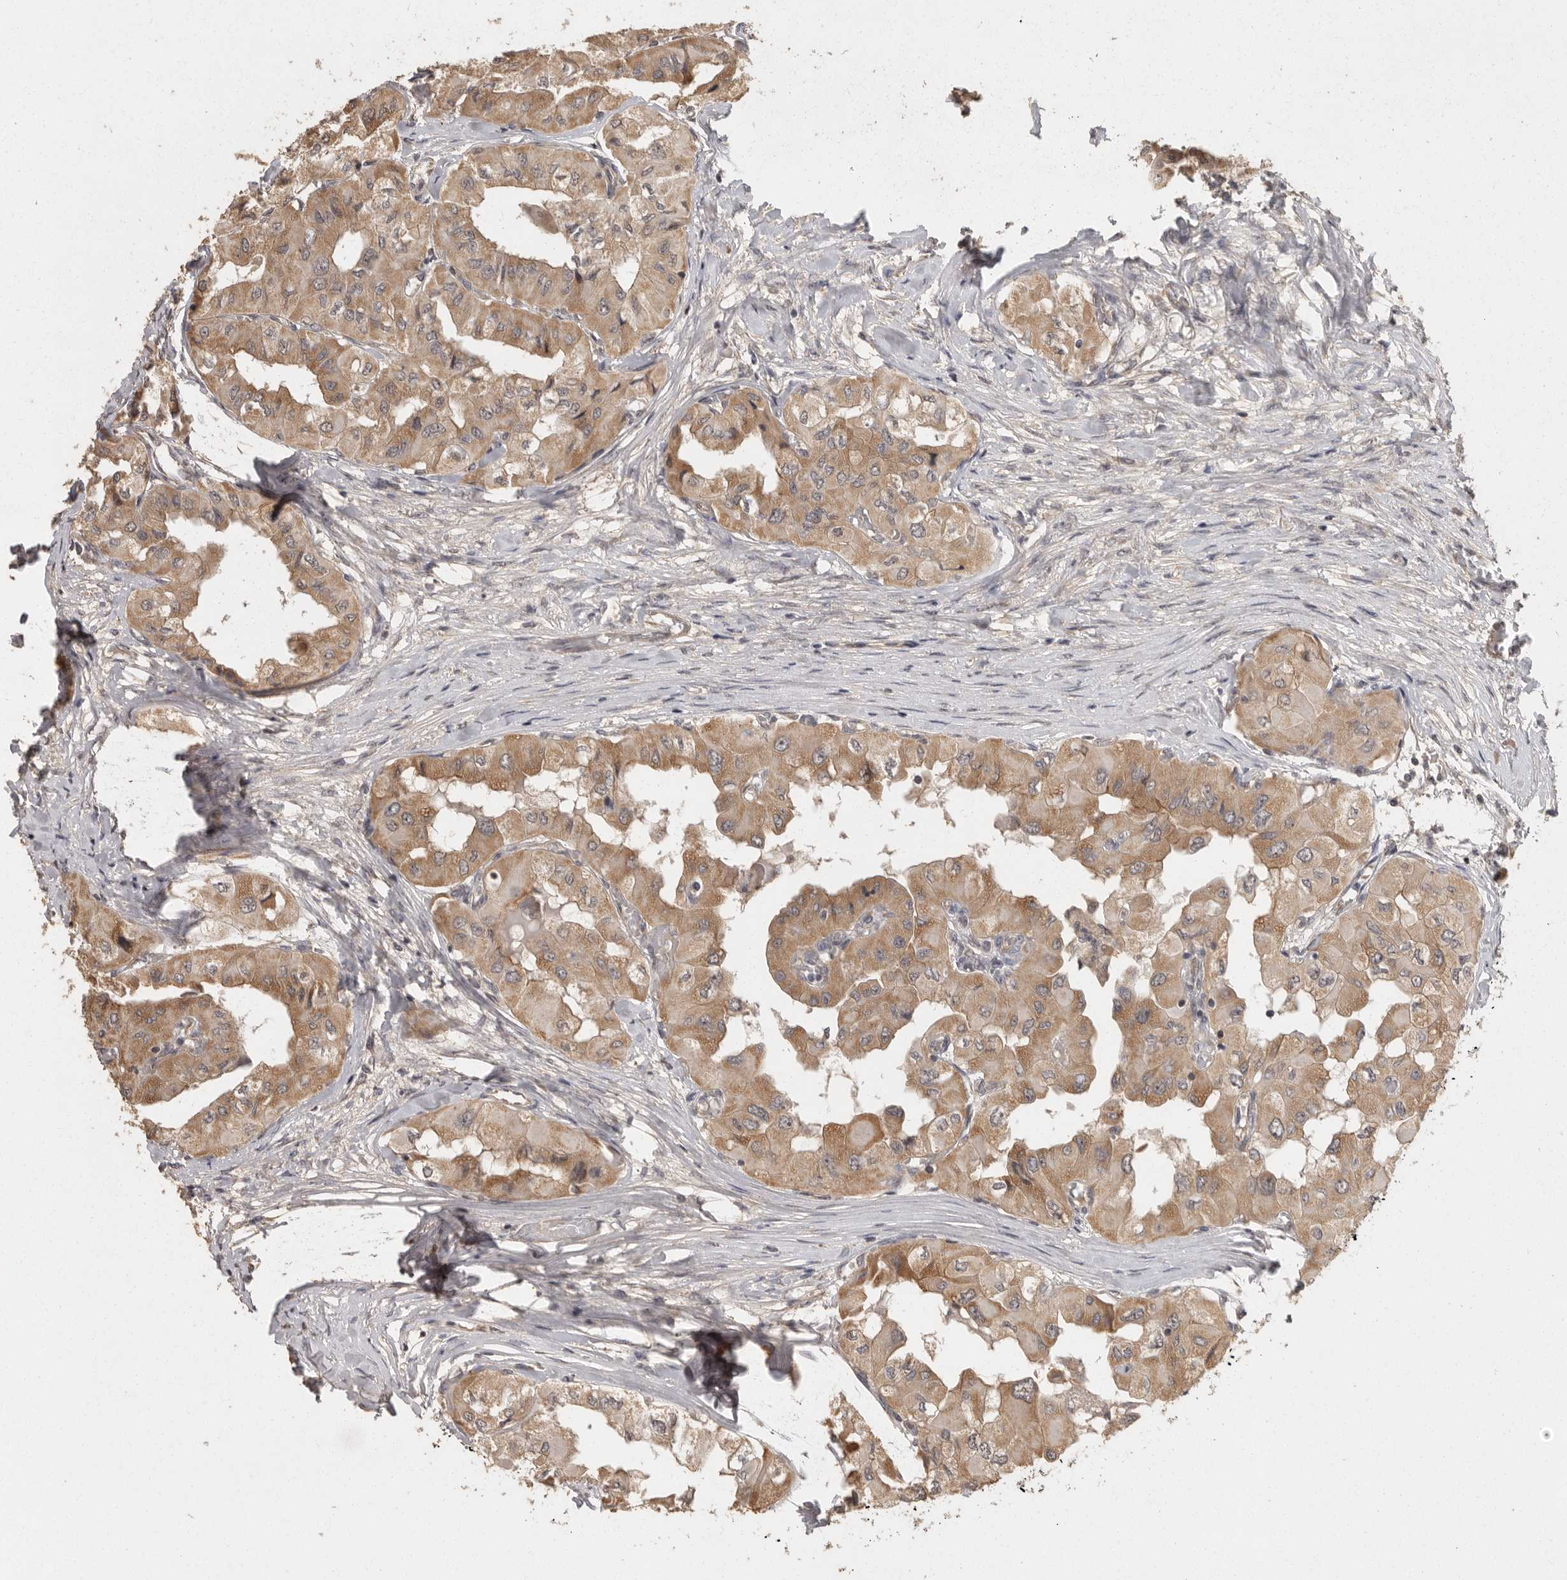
{"staining": {"intensity": "moderate", "quantity": ">75%", "location": "cytoplasmic/membranous"}, "tissue": "thyroid cancer", "cell_type": "Tumor cells", "image_type": "cancer", "snomed": [{"axis": "morphology", "description": "Papillary adenocarcinoma, NOS"}, {"axis": "topography", "description": "Thyroid gland"}], "caption": "Tumor cells show medium levels of moderate cytoplasmic/membranous staining in approximately >75% of cells in human papillary adenocarcinoma (thyroid). (DAB (3,3'-diaminobenzidine) = brown stain, brightfield microscopy at high magnification).", "gene": "BAIAP2", "patient": {"sex": "female", "age": 59}}